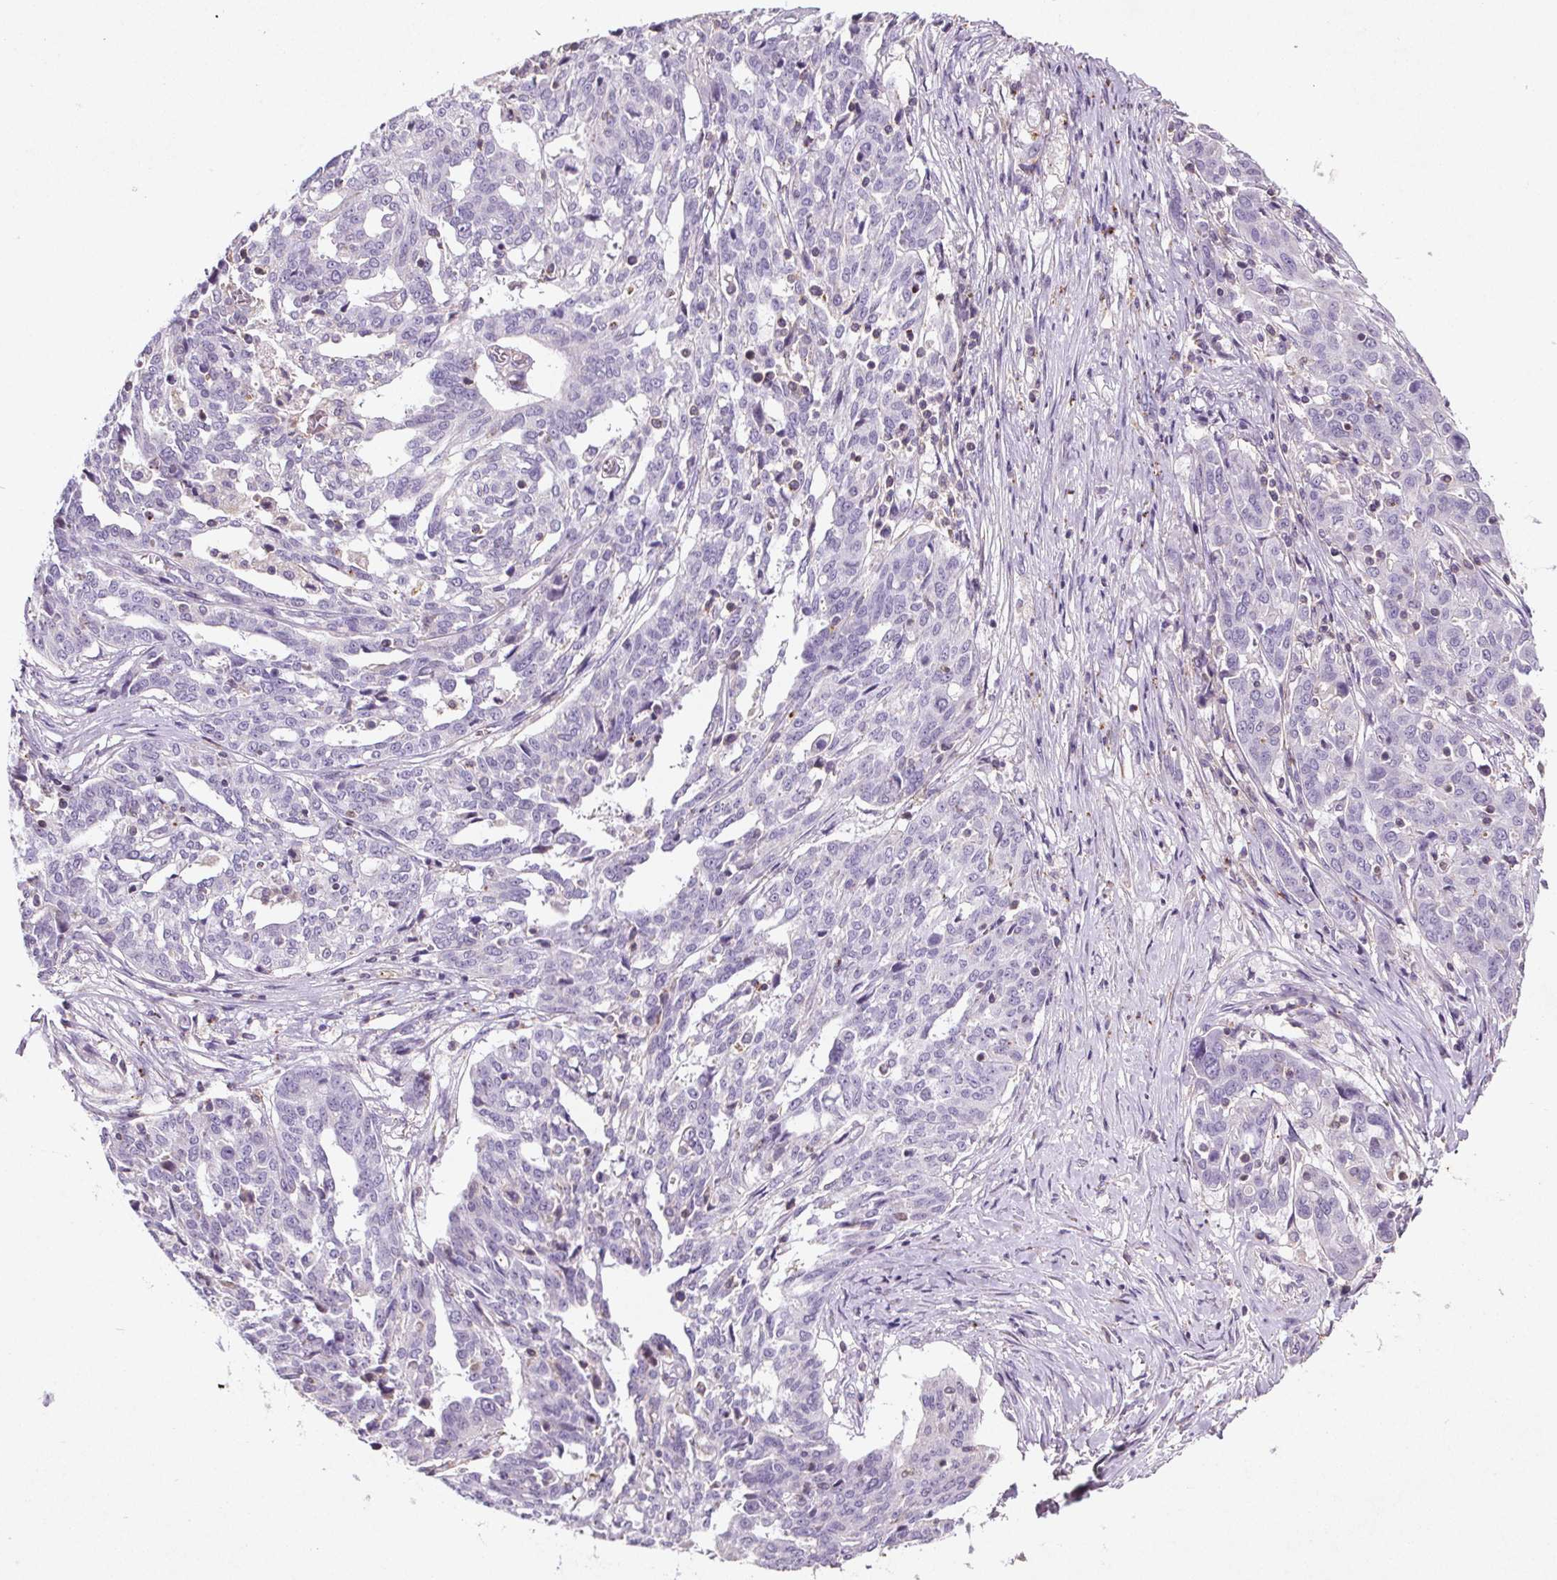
{"staining": {"intensity": "negative", "quantity": "none", "location": "none"}, "tissue": "ovarian cancer", "cell_type": "Tumor cells", "image_type": "cancer", "snomed": [{"axis": "morphology", "description": "Cystadenocarcinoma, serous, NOS"}, {"axis": "topography", "description": "Ovary"}], "caption": "Immunohistochemistry (IHC) of human ovarian cancer demonstrates no expression in tumor cells.", "gene": "C19orf84", "patient": {"sex": "female", "age": 67}}